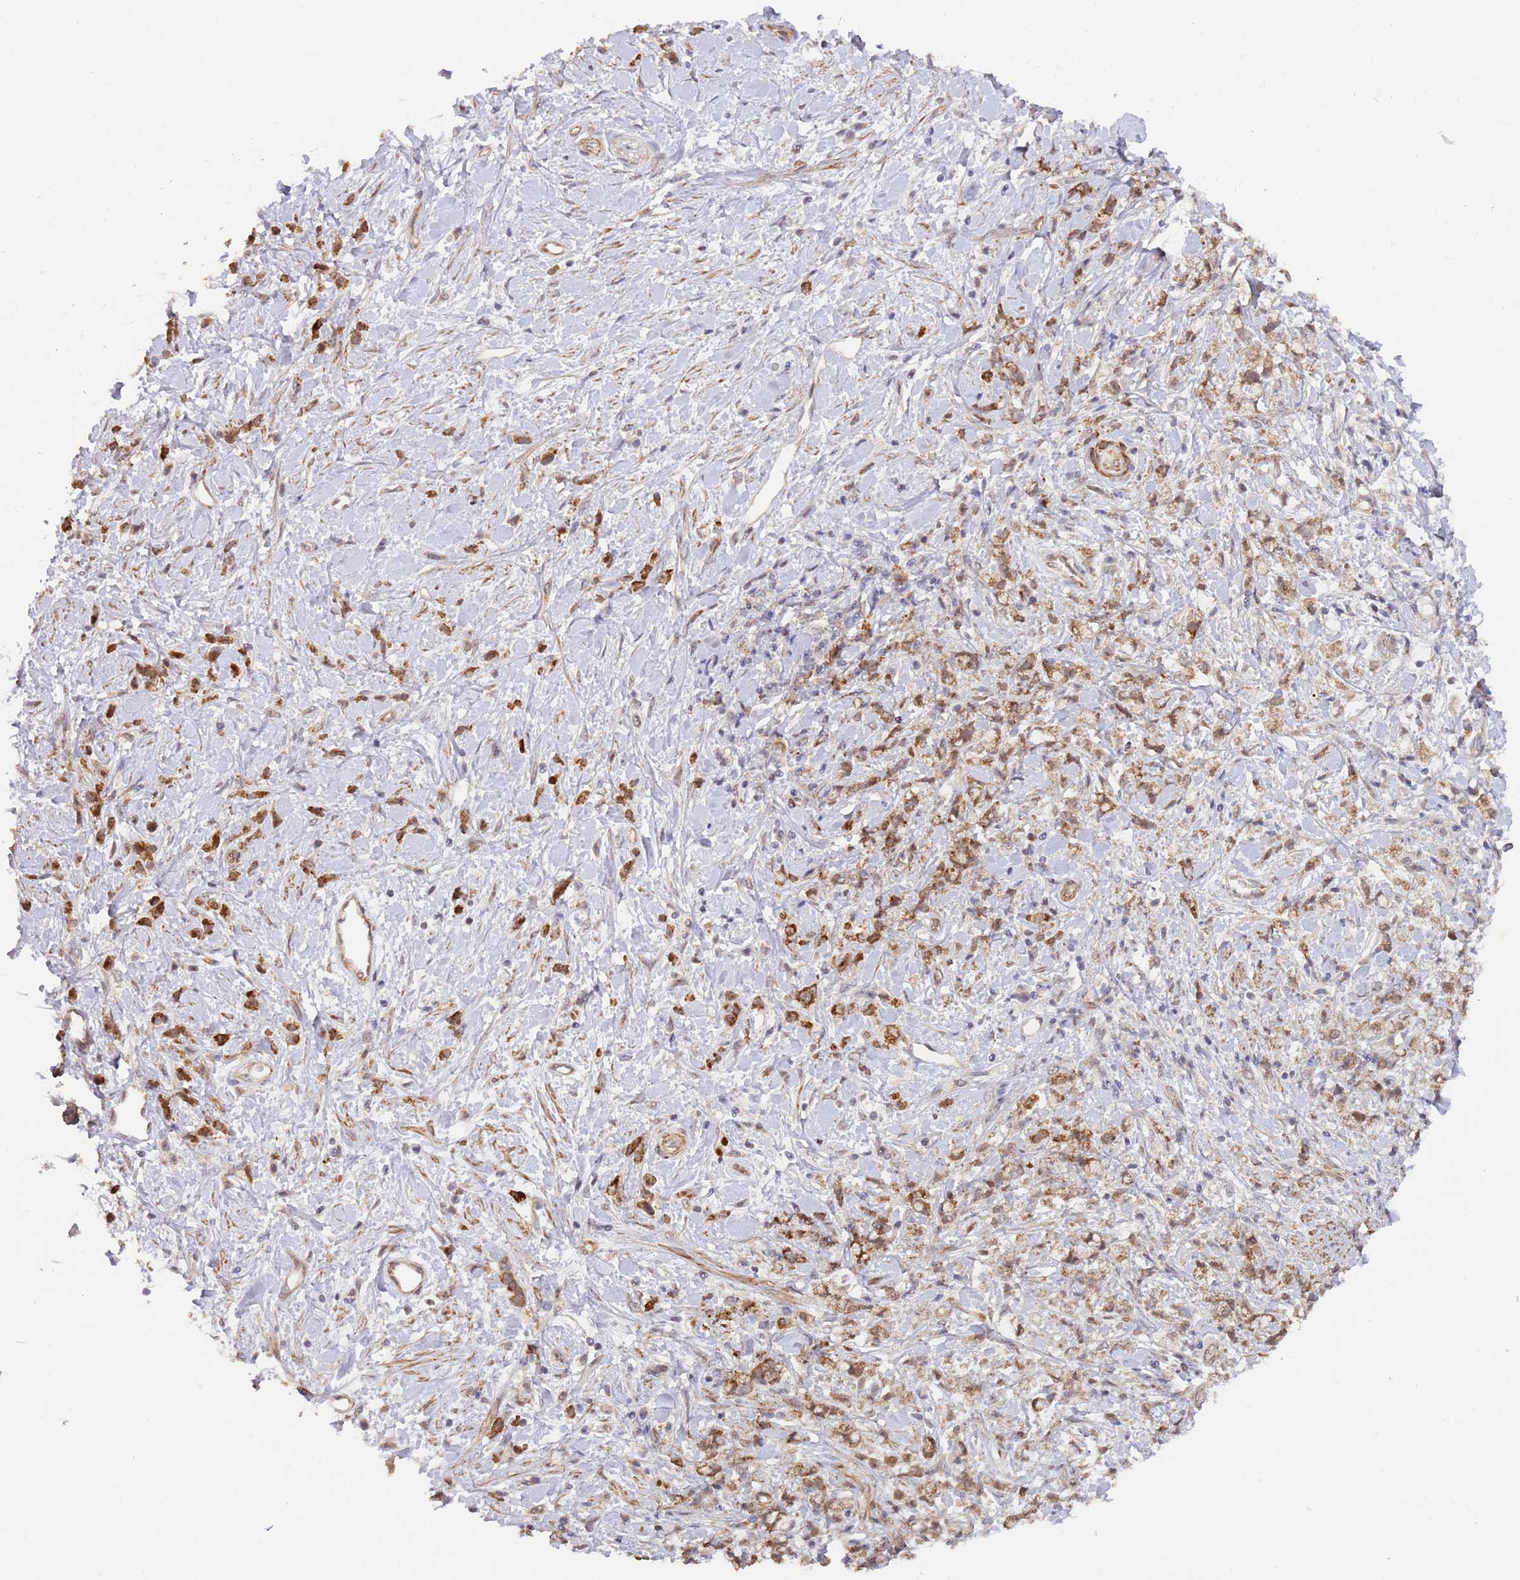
{"staining": {"intensity": "strong", "quantity": ">75%", "location": "cytoplasmic/membranous"}, "tissue": "stomach cancer", "cell_type": "Tumor cells", "image_type": "cancer", "snomed": [{"axis": "morphology", "description": "Adenocarcinoma, NOS"}, {"axis": "topography", "description": "Stomach"}], "caption": "Strong cytoplasmic/membranous staining is identified in about >75% of tumor cells in adenocarcinoma (stomach).", "gene": "UQCC3", "patient": {"sex": "female", "age": 60}}